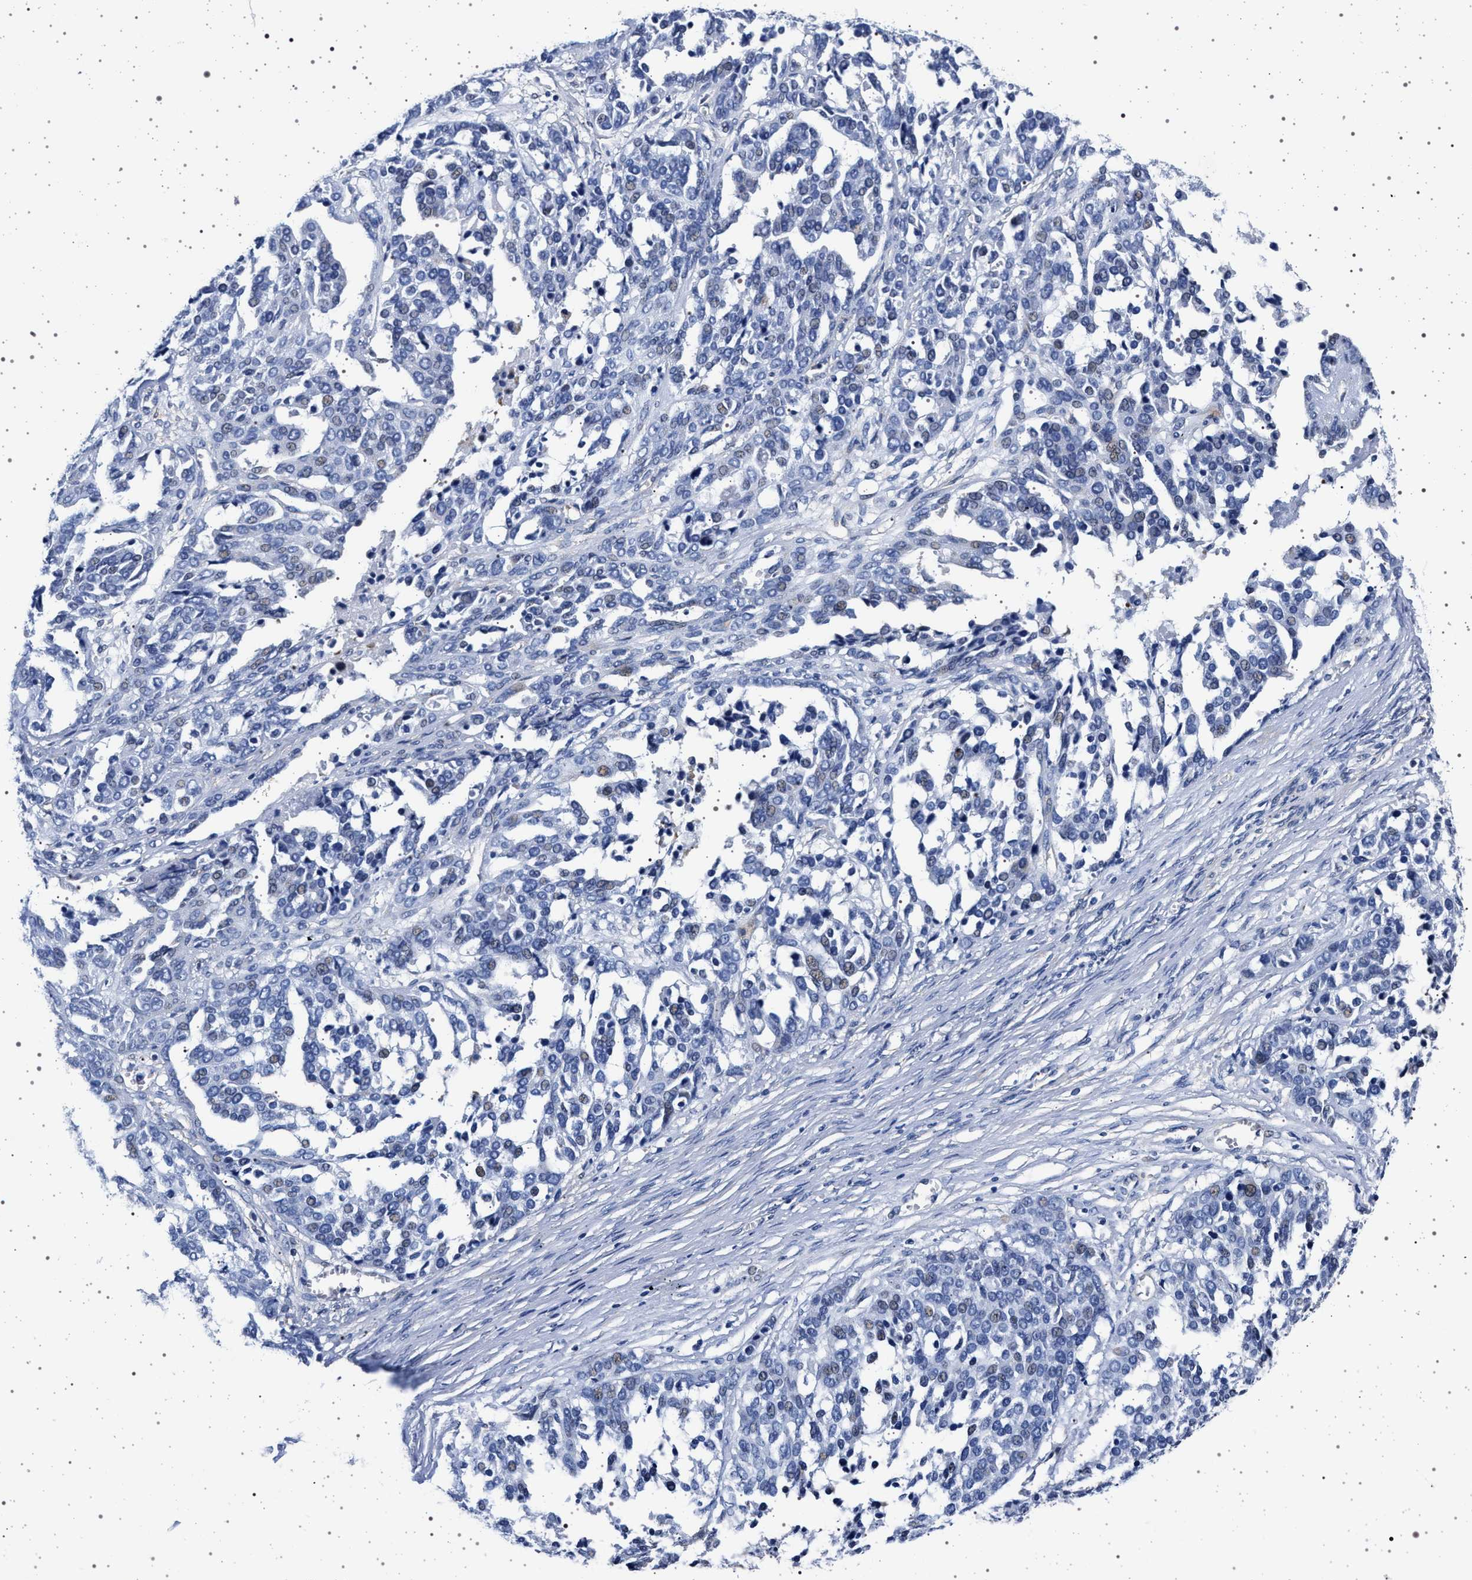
{"staining": {"intensity": "negative", "quantity": "none", "location": "none"}, "tissue": "ovarian cancer", "cell_type": "Tumor cells", "image_type": "cancer", "snomed": [{"axis": "morphology", "description": "Cystadenocarcinoma, serous, NOS"}, {"axis": "topography", "description": "Ovary"}], "caption": "This photomicrograph is of serous cystadenocarcinoma (ovarian) stained with immunohistochemistry (IHC) to label a protein in brown with the nuclei are counter-stained blue. There is no expression in tumor cells. (Immunohistochemistry (ihc), brightfield microscopy, high magnification).", "gene": "SLC9A1", "patient": {"sex": "female", "age": 44}}